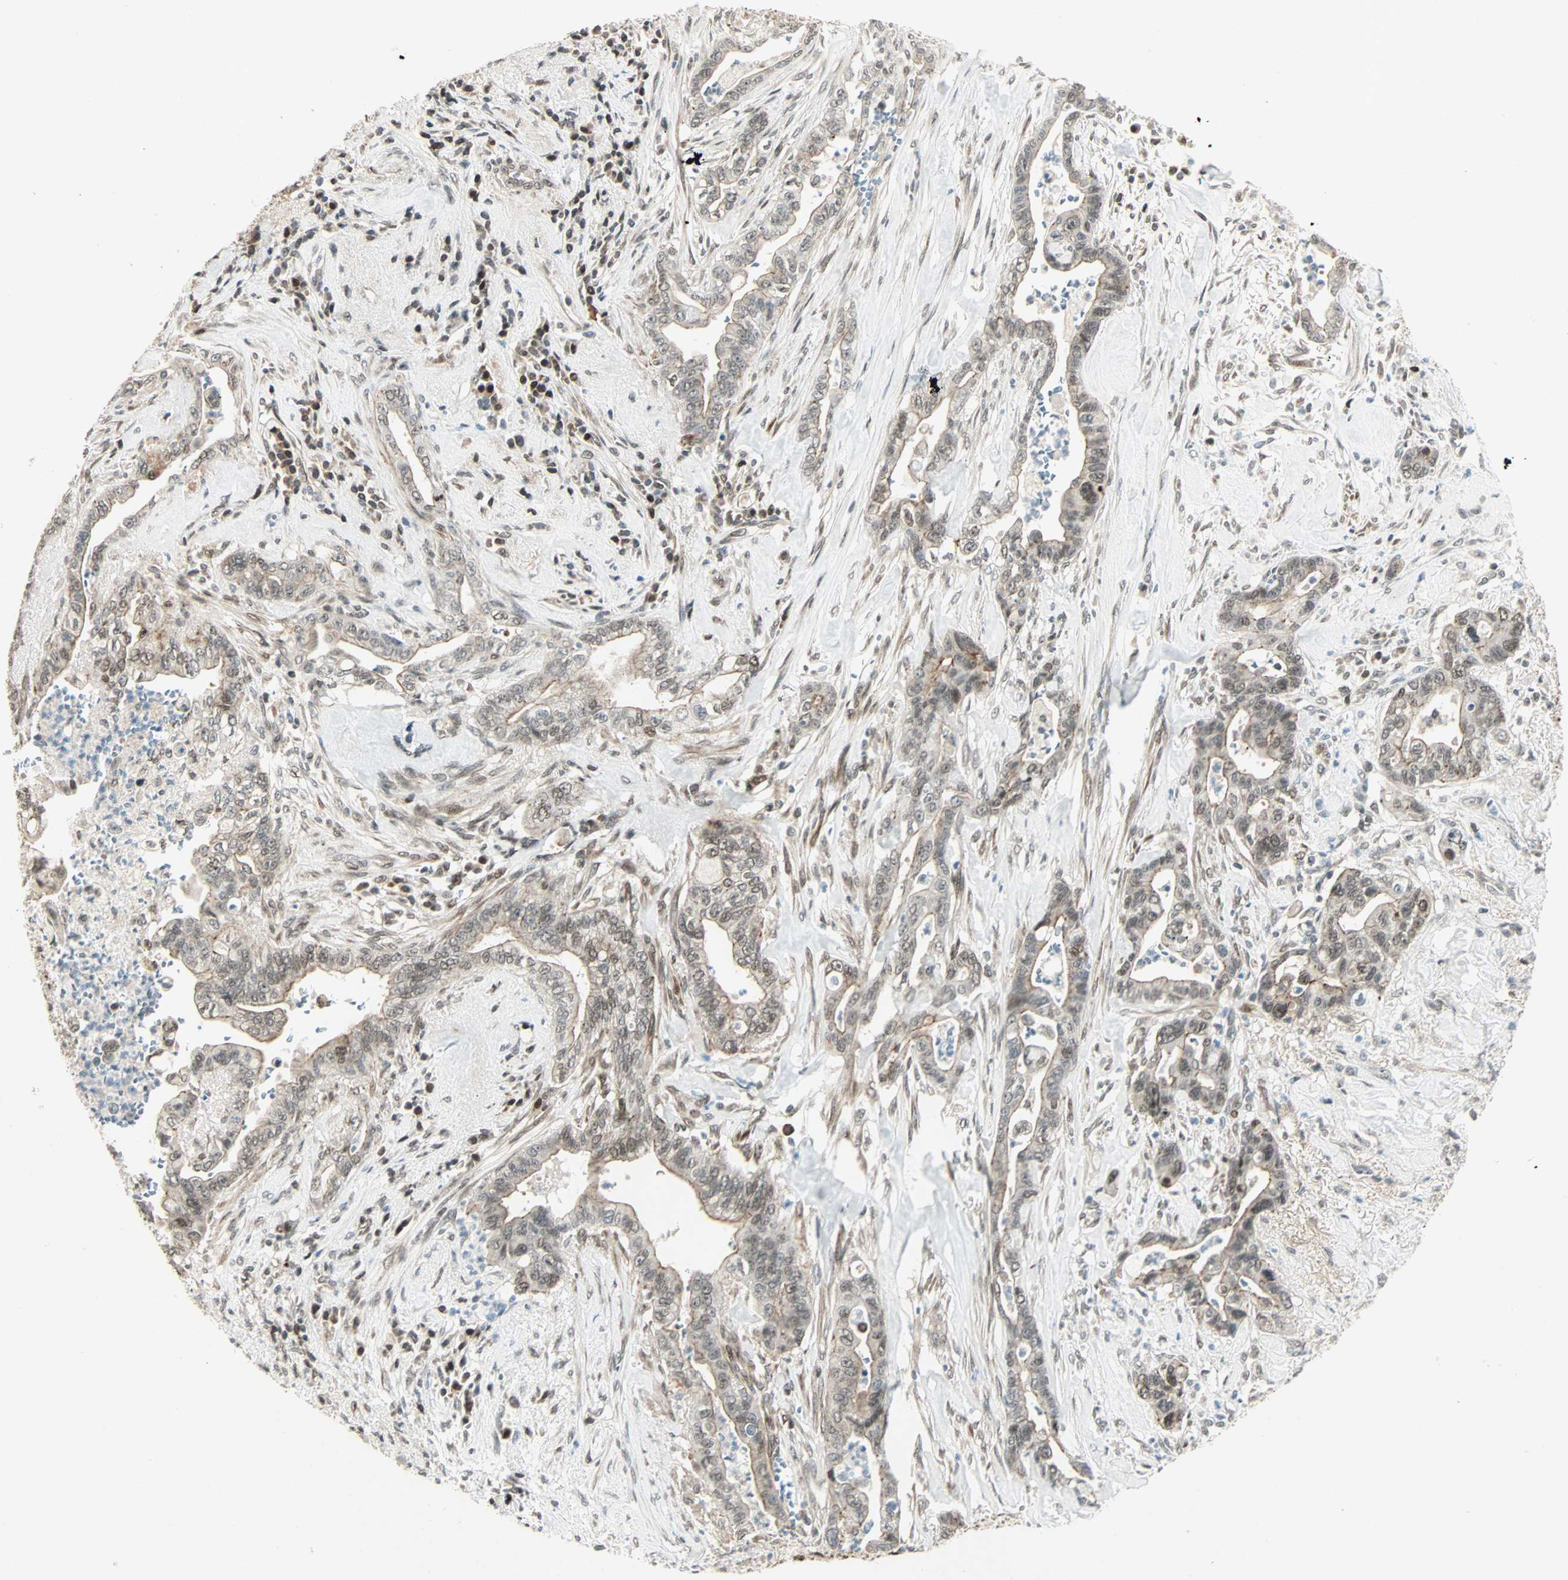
{"staining": {"intensity": "moderate", "quantity": "<25%", "location": "cytoplasmic/membranous,nuclear"}, "tissue": "pancreatic cancer", "cell_type": "Tumor cells", "image_type": "cancer", "snomed": [{"axis": "morphology", "description": "Adenocarcinoma, NOS"}, {"axis": "topography", "description": "Pancreas"}], "caption": "This is an image of IHC staining of adenocarcinoma (pancreatic), which shows moderate expression in the cytoplasmic/membranous and nuclear of tumor cells.", "gene": "CBX4", "patient": {"sex": "male", "age": 70}}